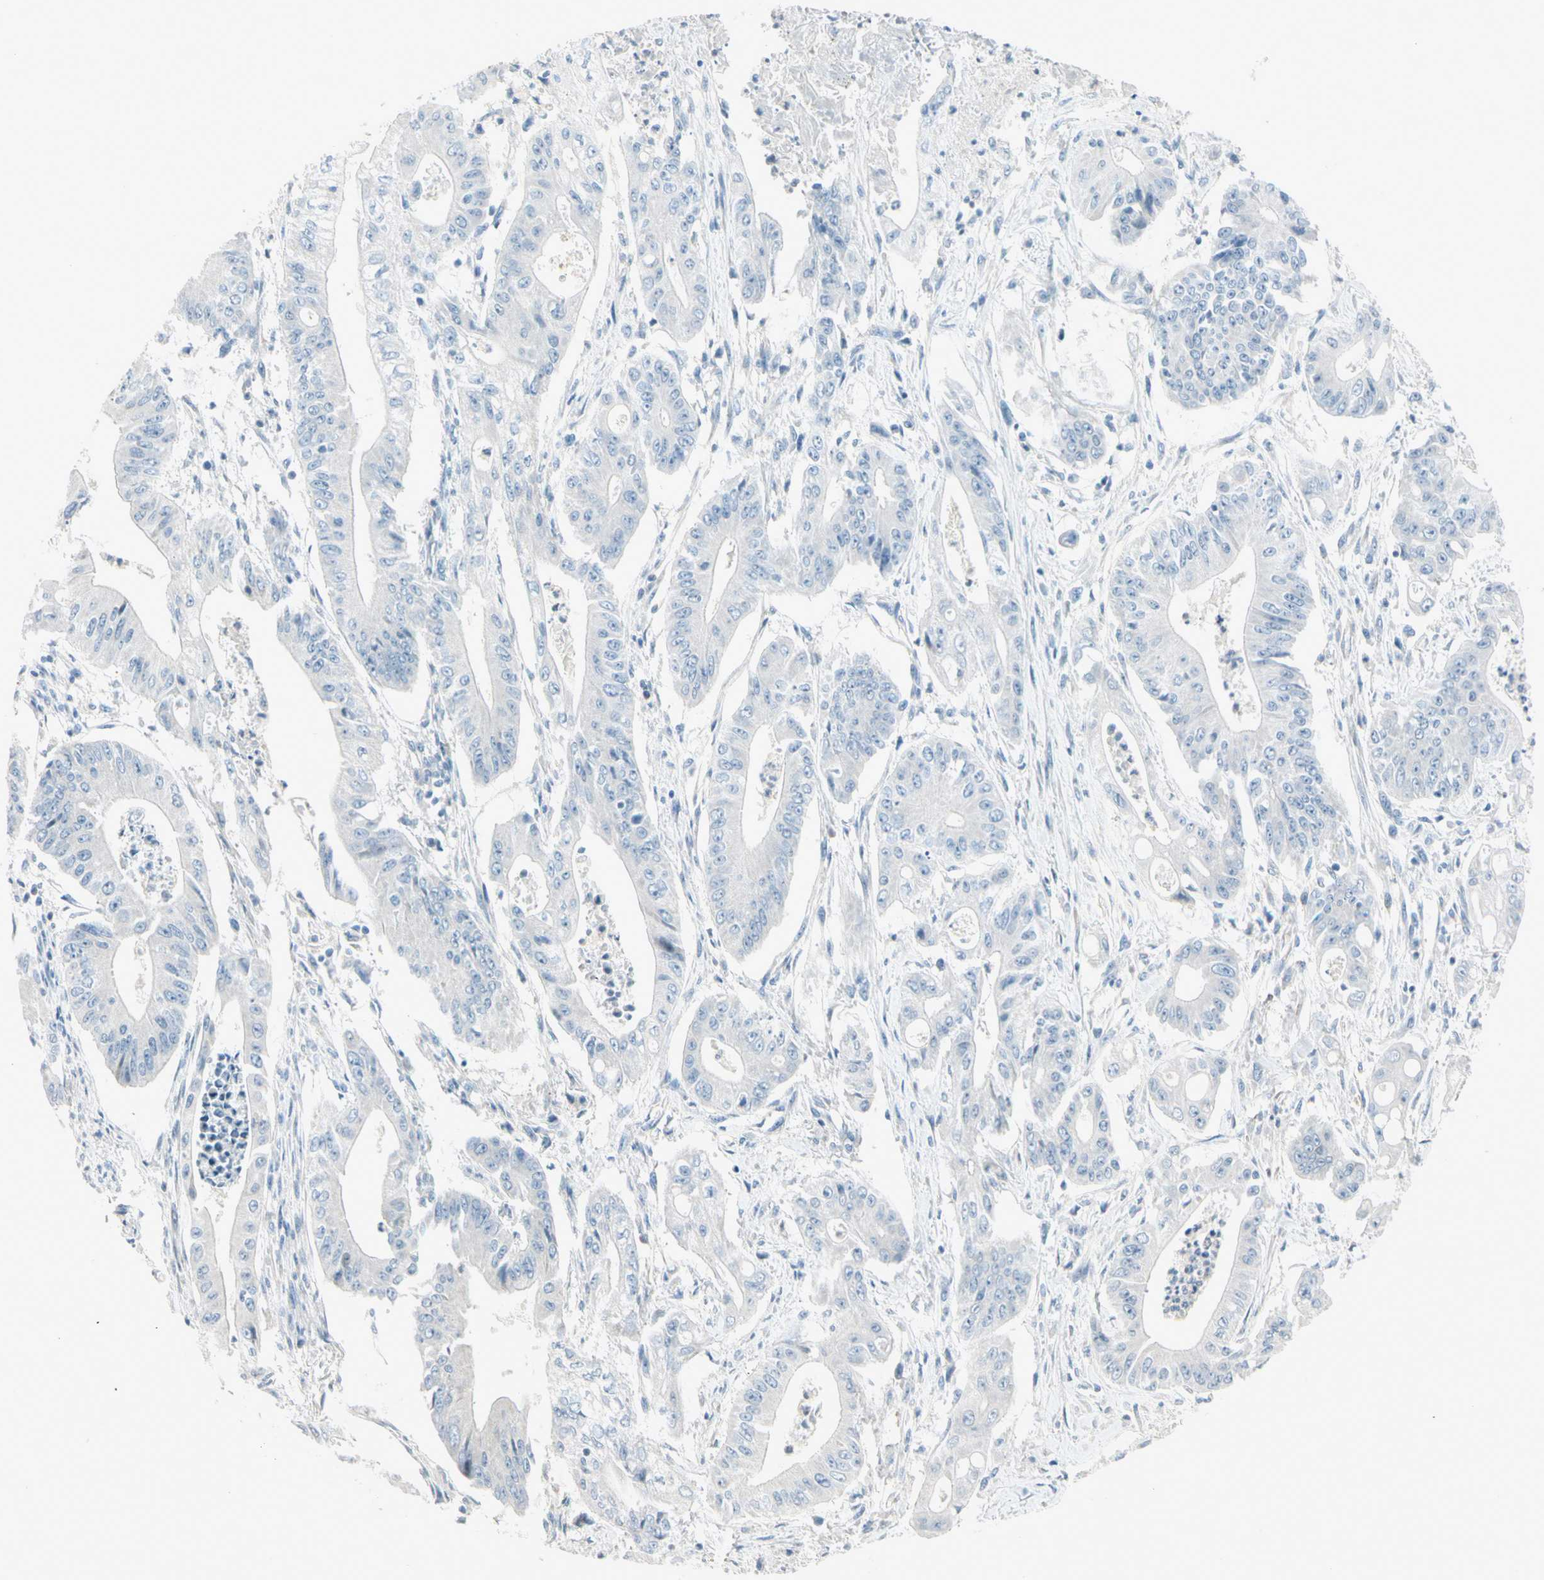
{"staining": {"intensity": "negative", "quantity": "none", "location": "none"}, "tissue": "pancreatic cancer", "cell_type": "Tumor cells", "image_type": "cancer", "snomed": [{"axis": "morphology", "description": "Normal tissue, NOS"}, {"axis": "topography", "description": "Lymph node"}], "caption": "A high-resolution image shows IHC staining of pancreatic cancer, which reveals no significant staining in tumor cells.", "gene": "CYP2E1", "patient": {"sex": "male", "age": 62}}